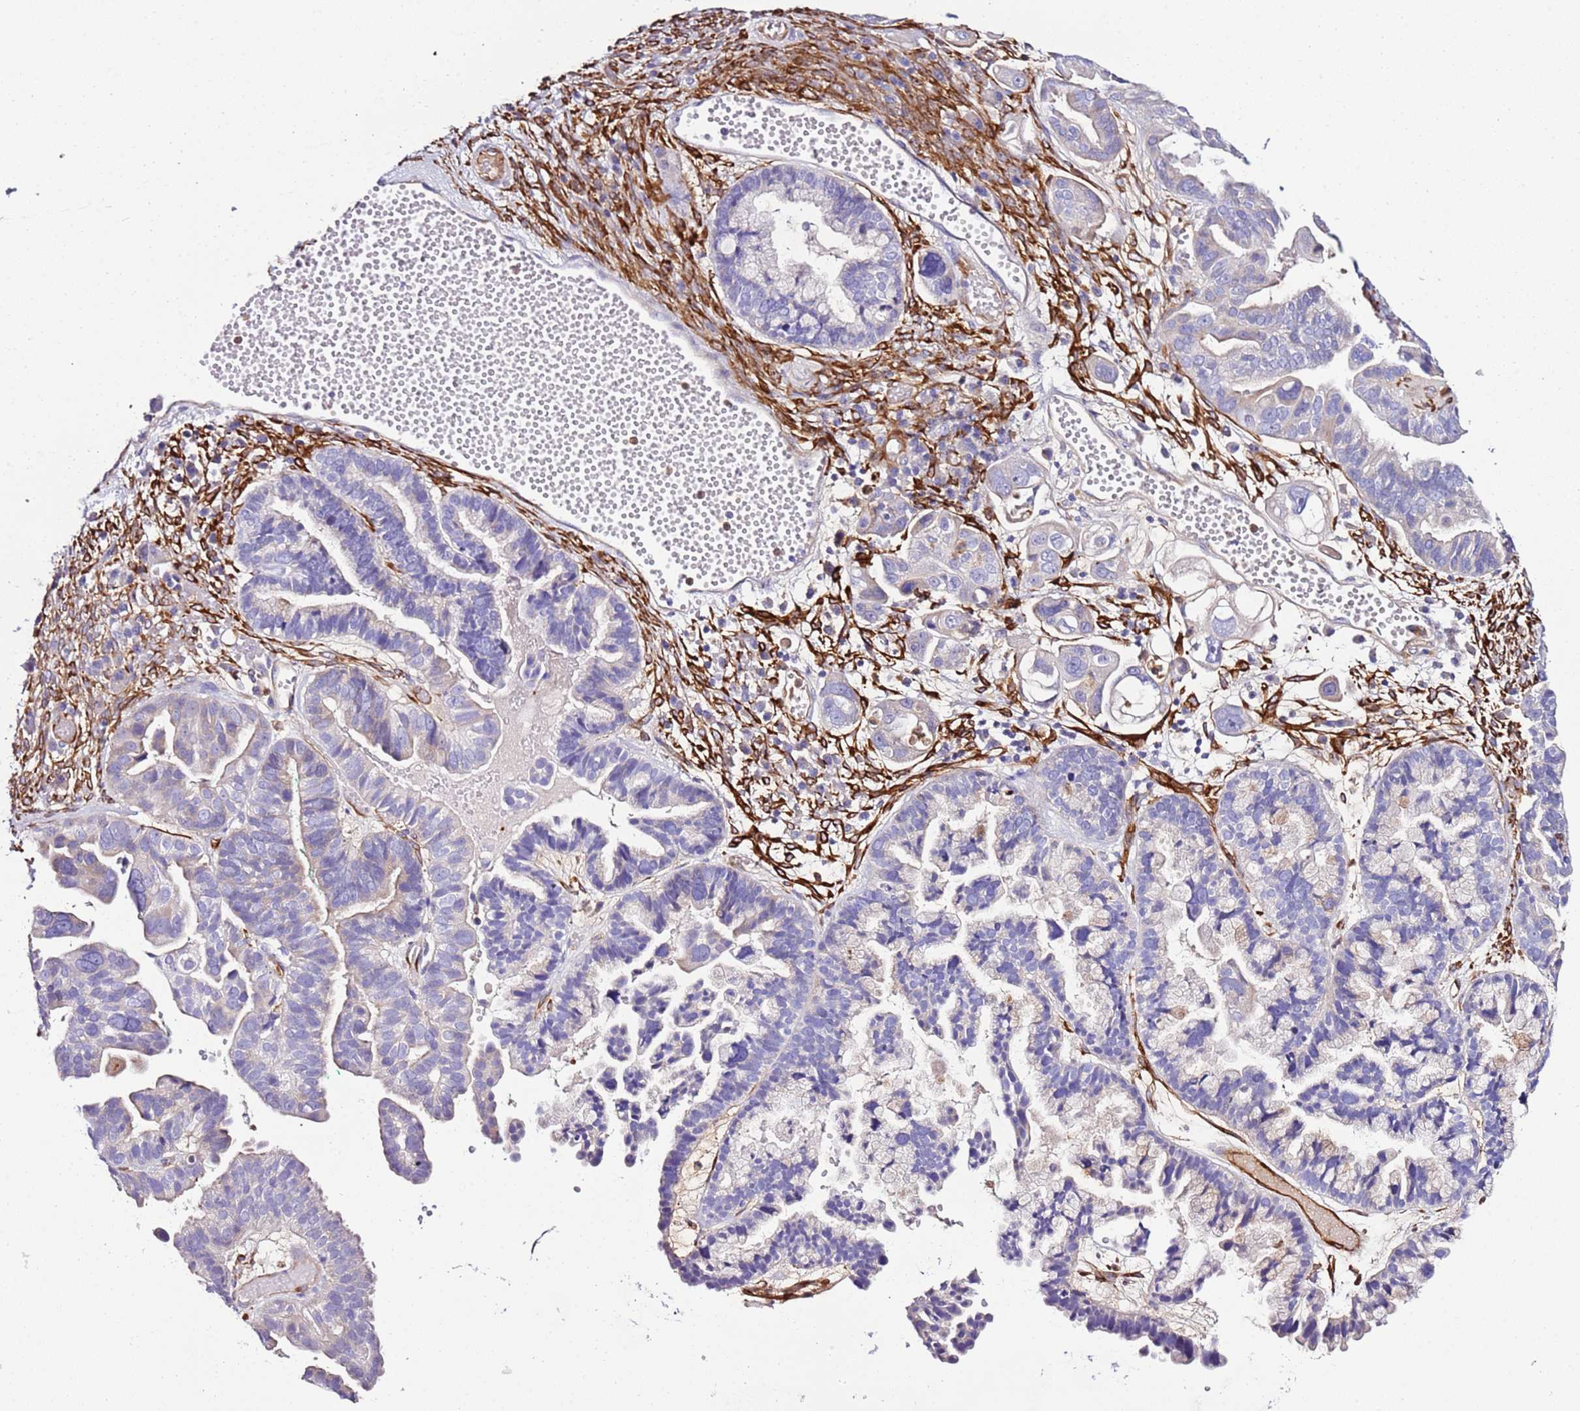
{"staining": {"intensity": "negative", "quantity": "none", "location": "none"}, "tissue": "ovarian cancer", "cell_type": "Tumor cells", "image_type": "cancer", "snomed": [{"axis": "morphology", "description": "Cystadenocarcinoma, serous, NOS"}, {"axis": "topography", "description": "Ovary"}], "caption": "Immunohistochemistry (IHC) photomicrograph of neoplastic tissue: serous cystadenocarcinoma (ovarian) stained with DAB displays no significant protein expression in tumor cells. Brightfield microscopy of IHC stained with DAB (3,3'-diaminobenzidine) (brown) and hematoxylin (blue), captured at high magnification.", "gene": "FAM174C", "patient": {"sex": "female", "age": 56}}